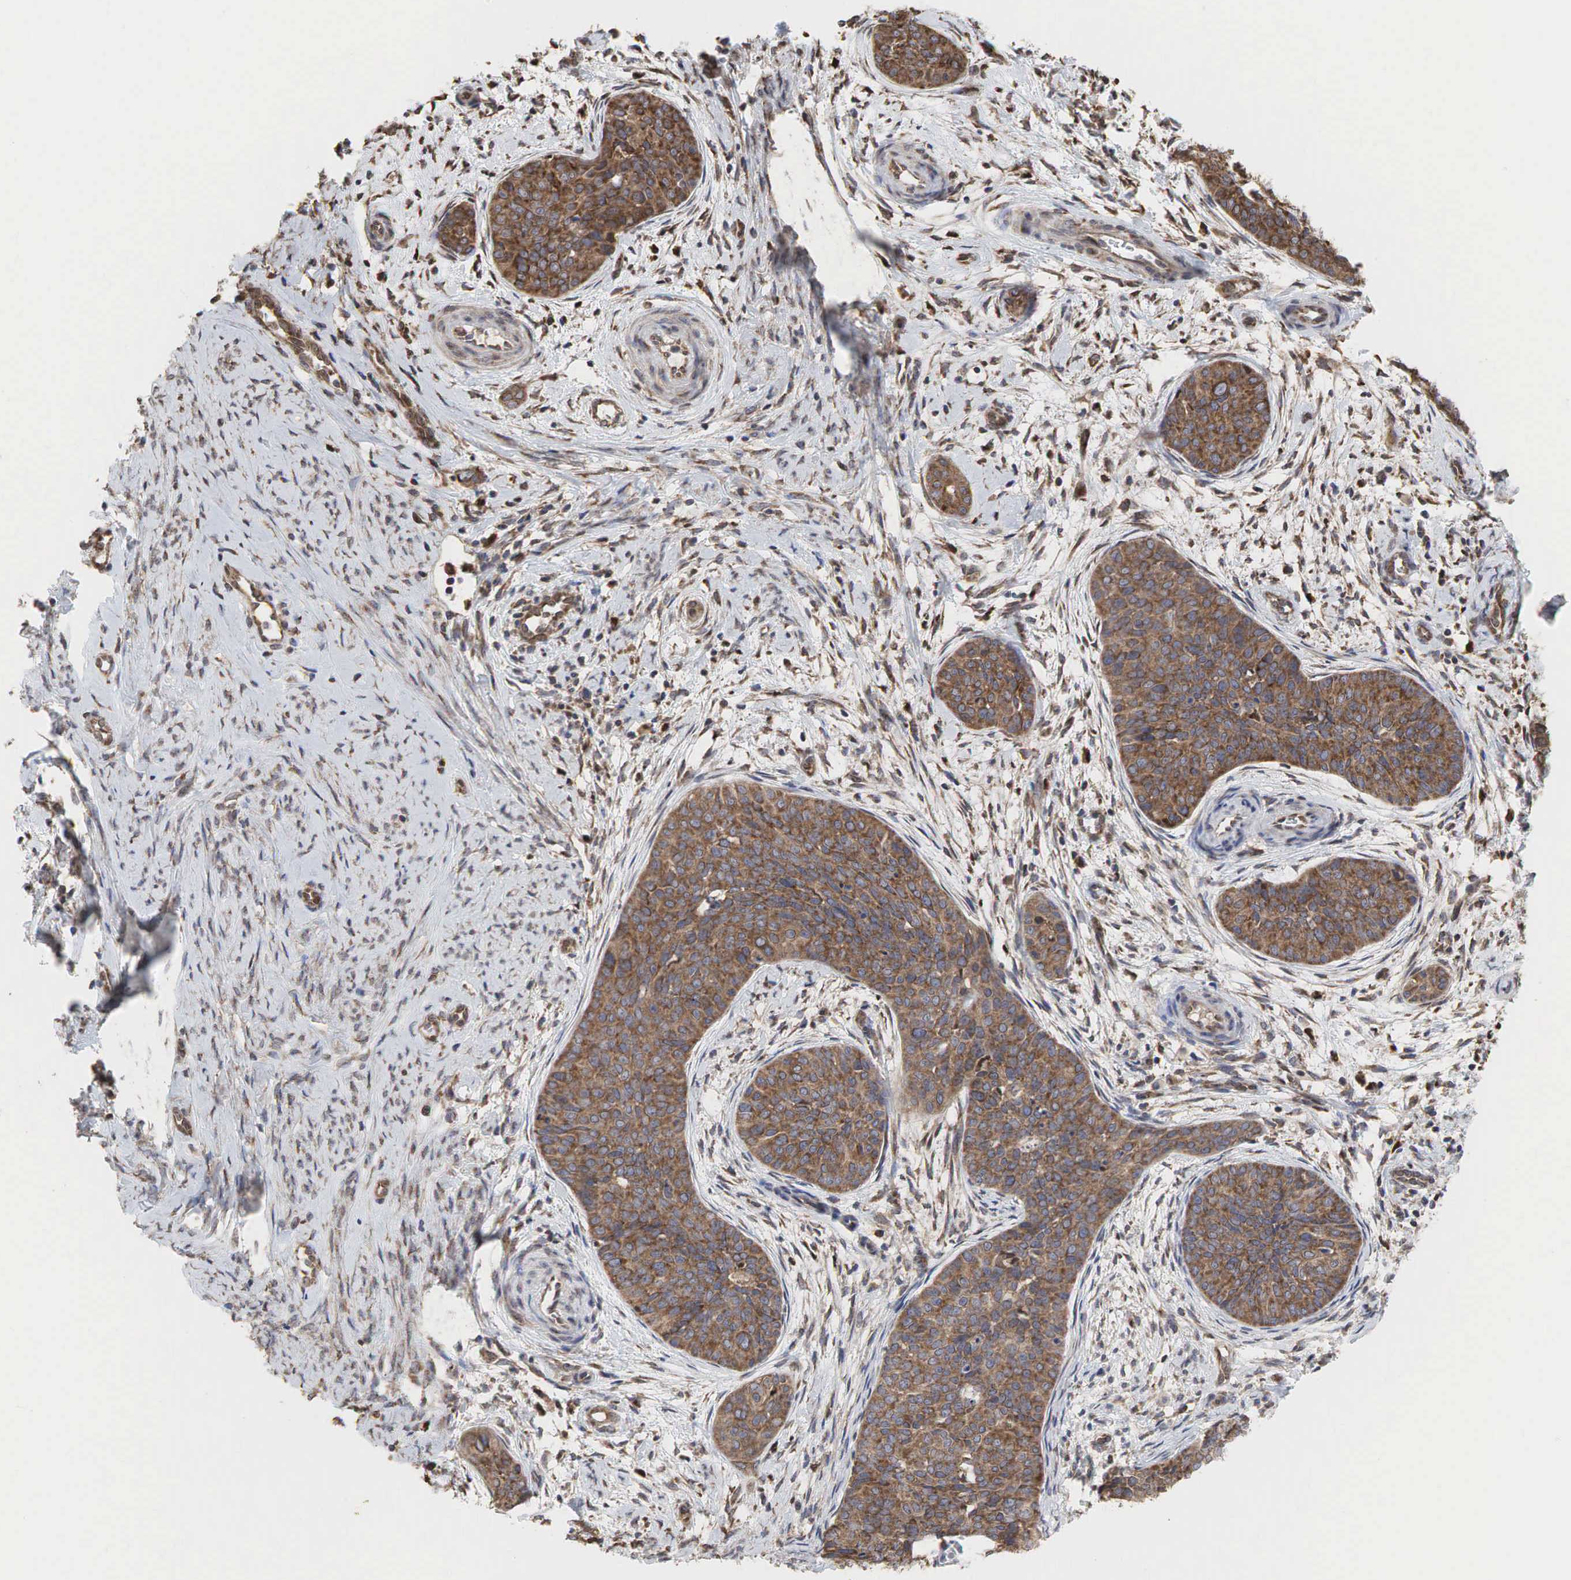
{"staining": {"intensity": "moderate", "quantity": ">75%", "location": "cytoplasmic/membranous"}, "tissue": "cervical cancer", "cell_type": "Tumor cells", "image_type": "cancer", "snomed": [{"axis": "morphology", "description": "Squamous cell carcinoma, NOS"}, {"axis": "topography", "description": "Cervix"}], "caption": "Brown immunohistochemical staining in cervical cancer demonstrates moderate cytoplasmic/membranous expression in about >75% of tumor cells. Nuclei are stained in blue.", "gene": "PABPC5", "patient": {"sex": "female", "age": 34}}